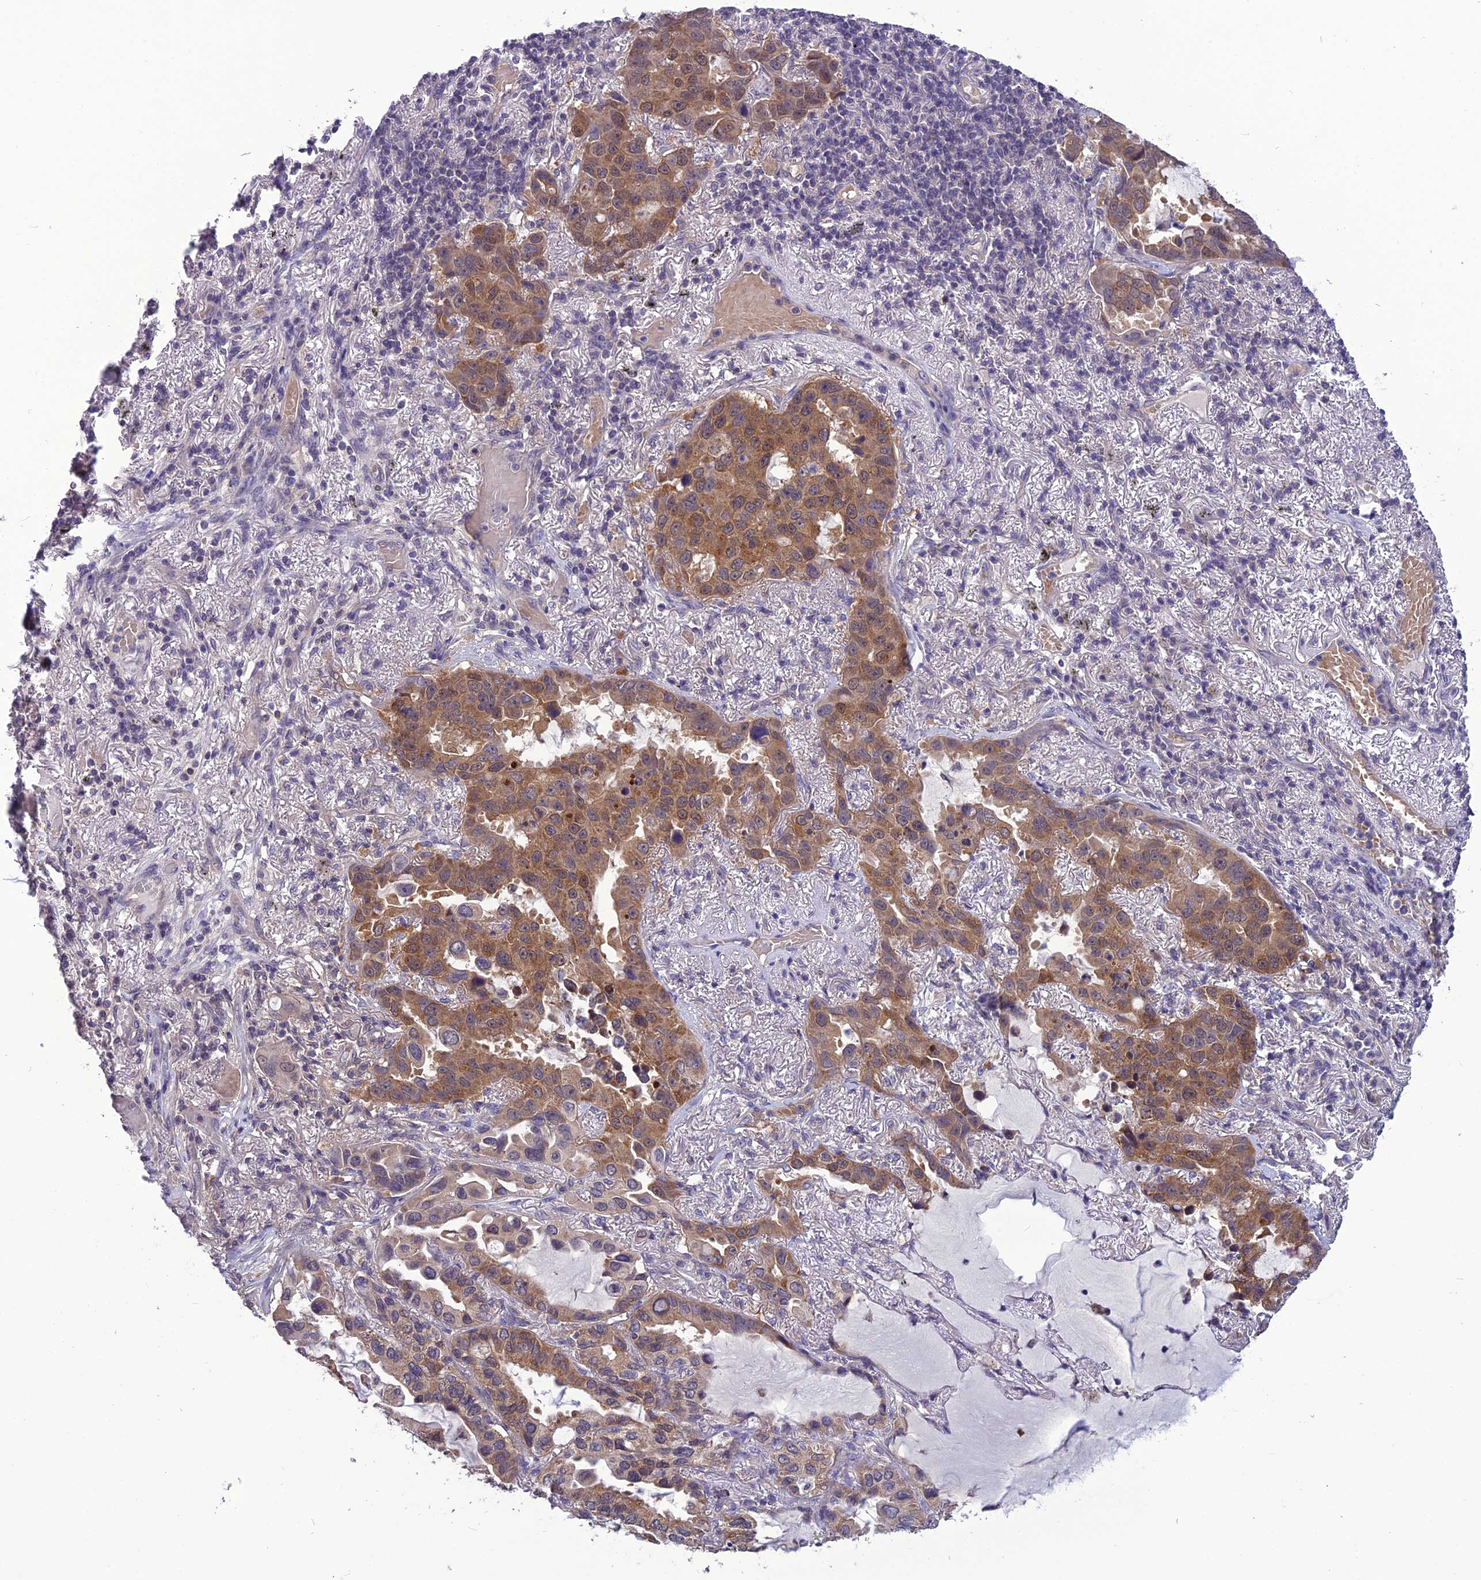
{"staining": {"intensity": "moderate", "quantity": "25%-75%", "location": "cytoplasmic/membranous"}, "tissue": "lung cancer", "cell_type": "Tumor cells", "image_type": "cancer", "snomed": [{"axis": "morphology", "description": "Adenocarcinoma, NOS"}, {"axis": "topography", "description": "Lung"}], "caption": "Tumor cells display moderate cytoplasmic/membranous positivity in about 25%-75% of cells in lung cancer.", "gene": "PSMF1", "patient": {"sex": "male", "age": 64}}